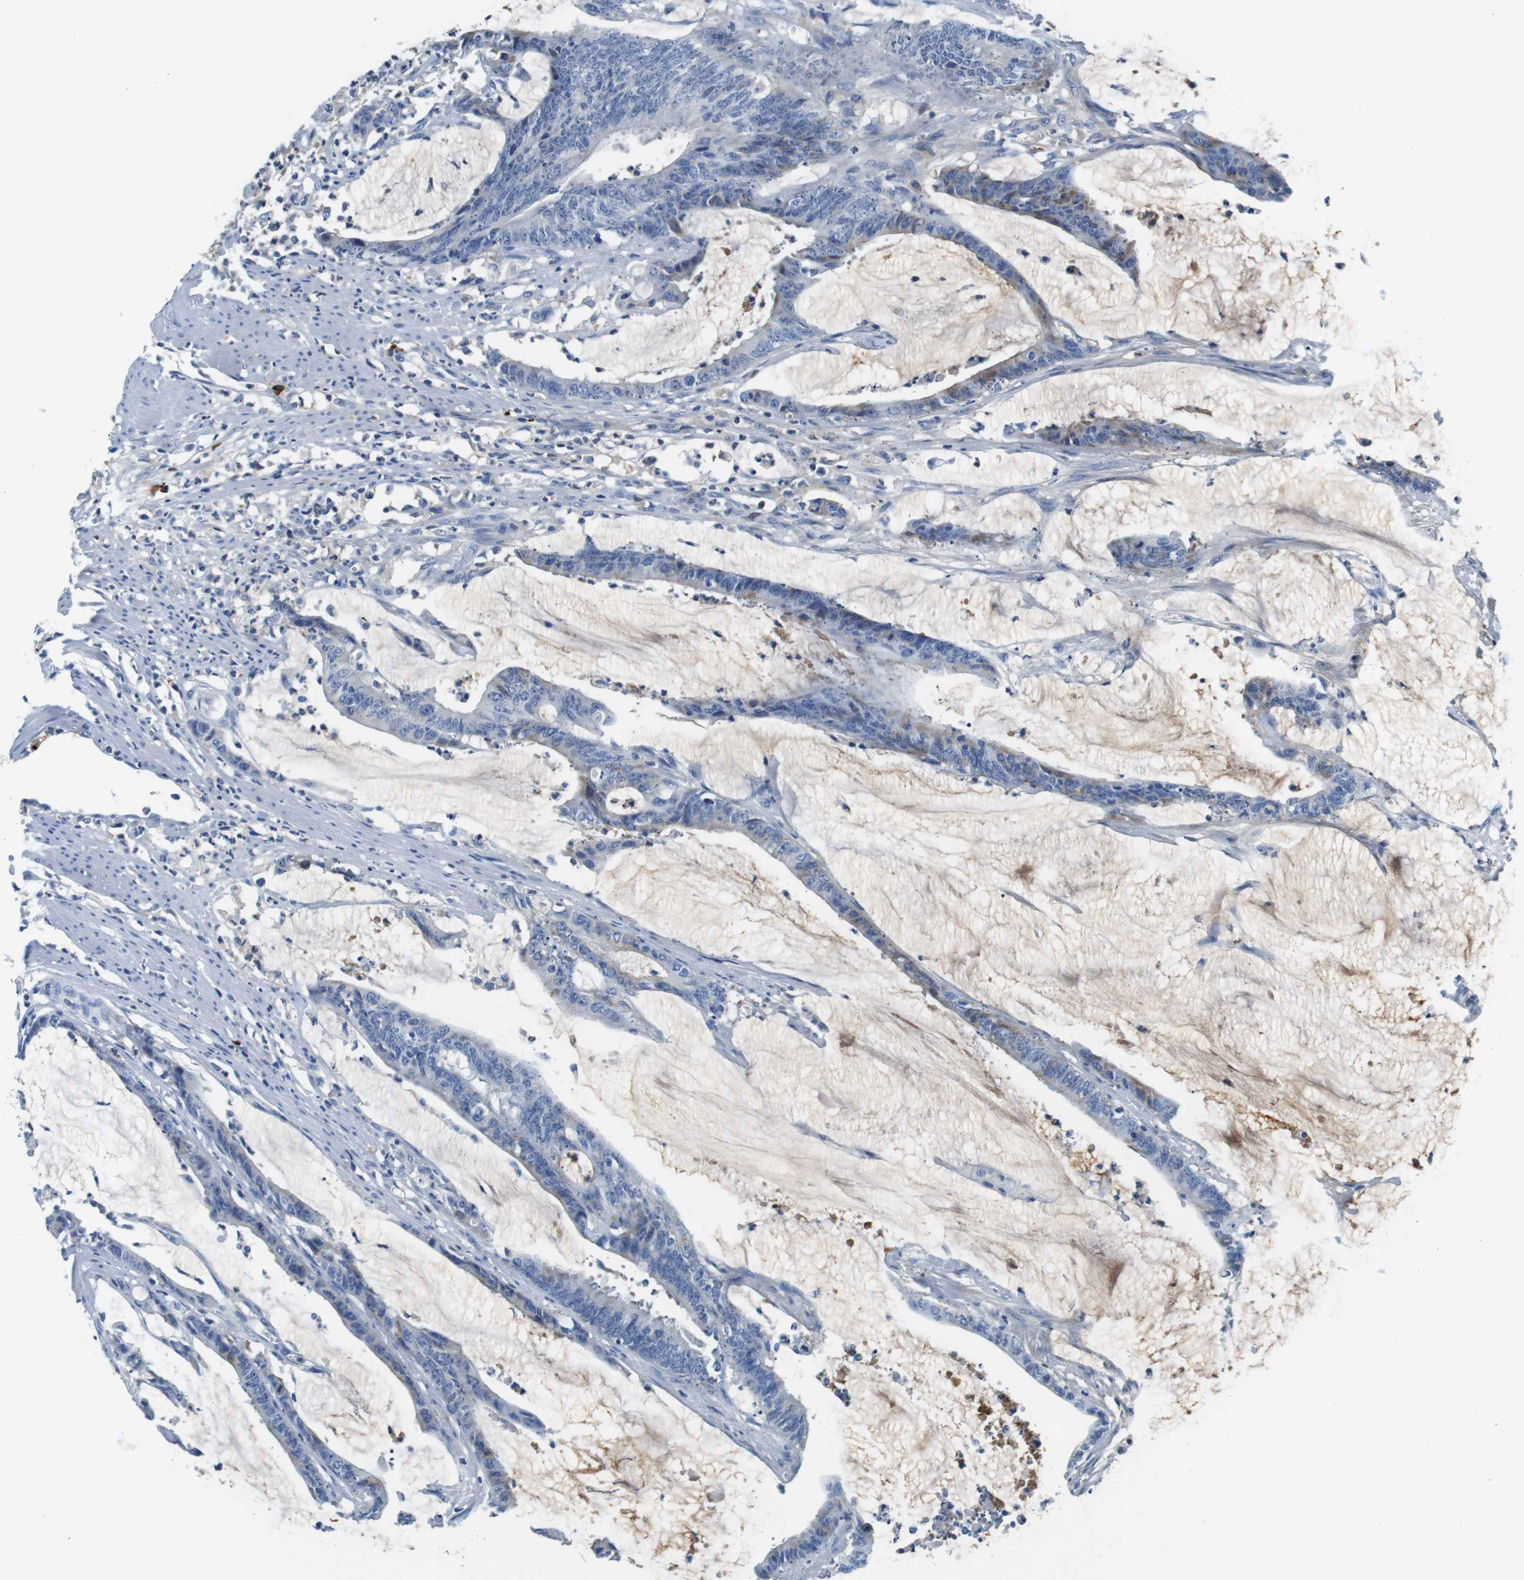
{"staining": {"intensity": "moderate", "quantity": "25%-75%", "location": "cytoplasmic/membranous"}, "tissue": "colorectal cancer", "cell_type": "Tumor cells", "image_type": "cancer", "snomed": [{"axis": "morphology", "description": "Adenocarcinoma, NOS"}, {"axis": "topography", "description": "Rectum"}], "caption": "The photomicrograph displays immunohistochemical staining of colorectal adenocarcinoma. There is moderate cytoplasmic/membranous positivity is appreciated in approximately 25%-75% of tumor cells.", "gene": "IGKC", "patient": {"sex": "female", "age": 66}}